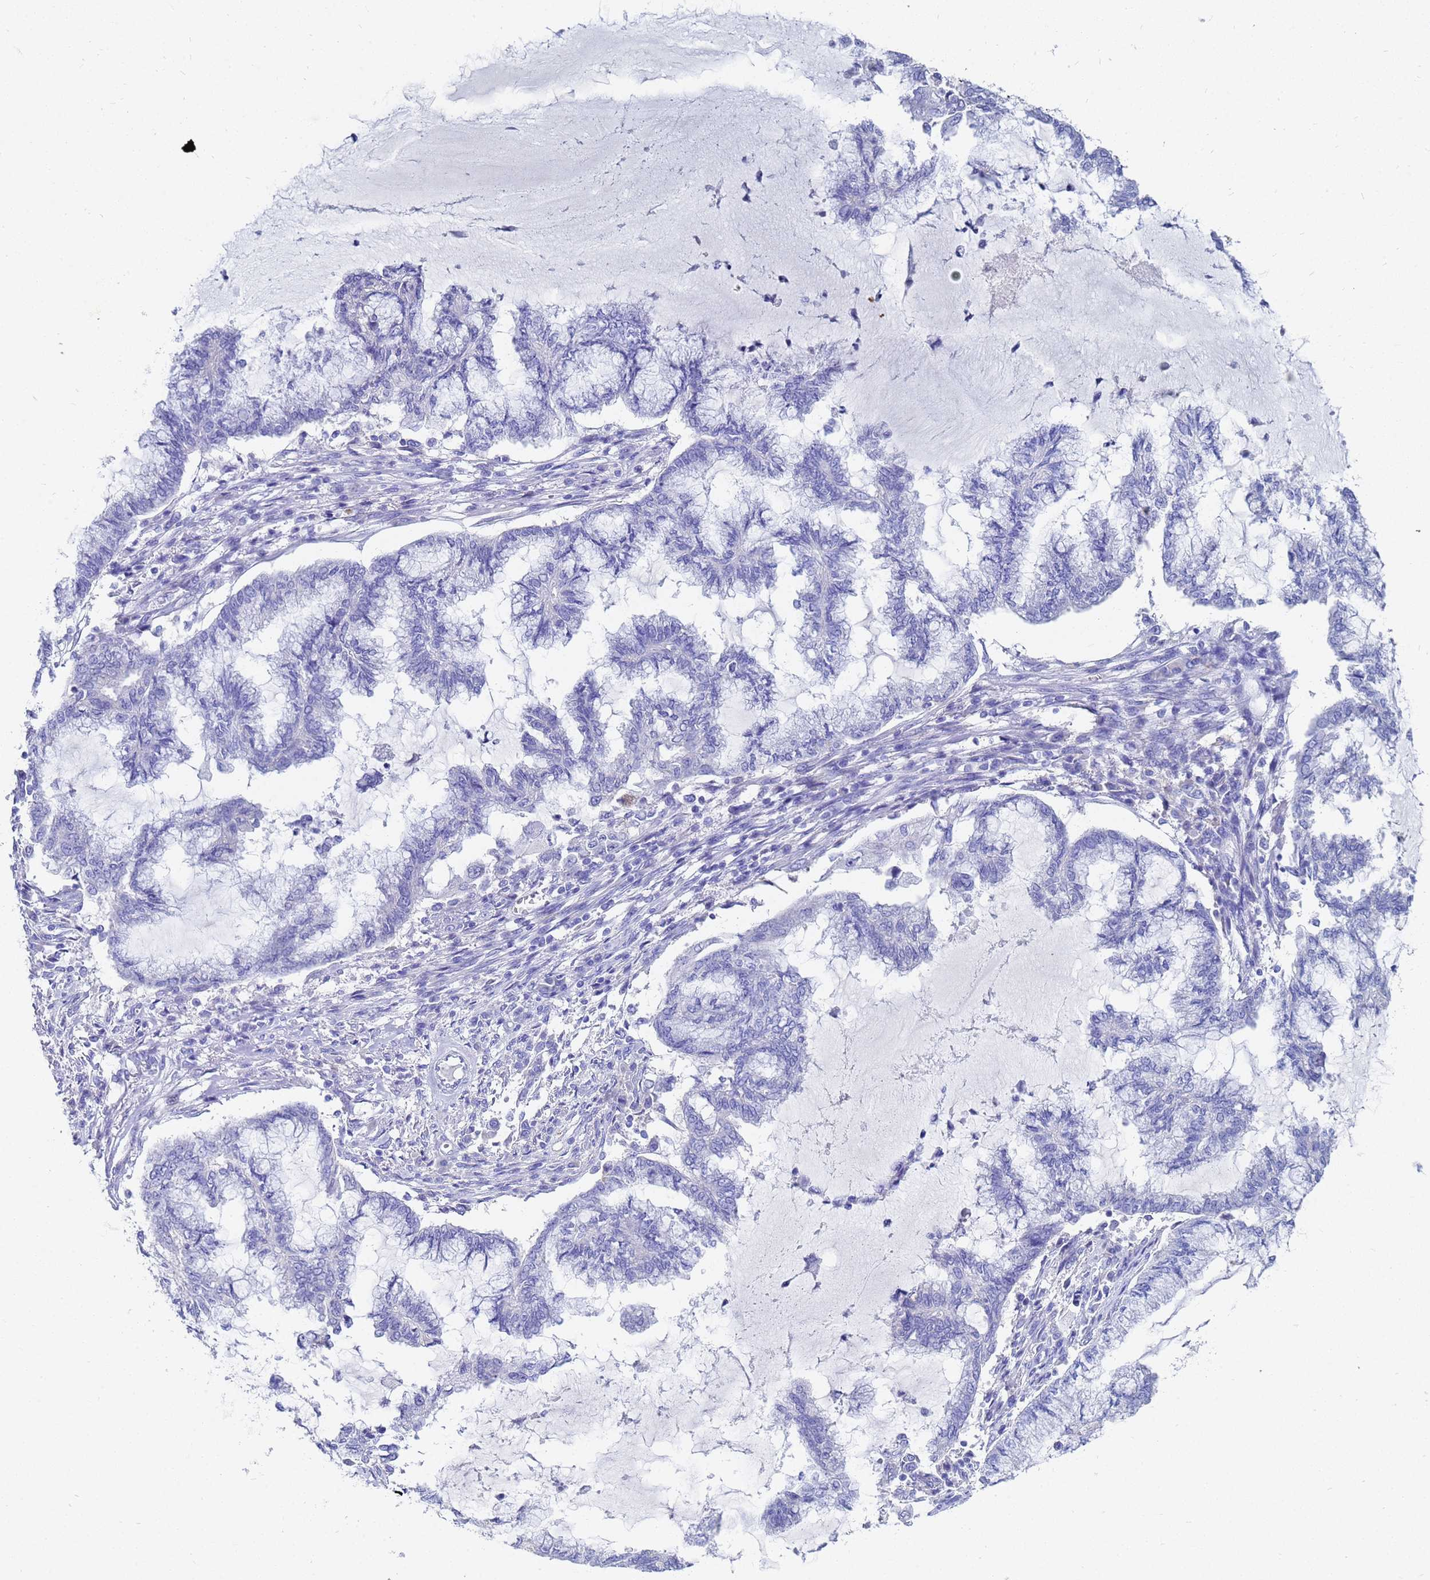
{"staining": {"intensity": "negative", "quantity": "none", "location": "none"}, "tissue": "endometrial cancer", "cell_type": "Tumor cells", "image_type": "cancer", "snomed": [{"axis": "morphology", "description": "Adenocarcinoma, NOS"}, {"axis": "topography", "description": "Endometrium"}], "caption": "Endometrial cancer was stained to show a protein in brown. There is no significant positivity in tumor cells.", "gene": "C2orf72", "patient": {"sex": "female", "age": 86}}